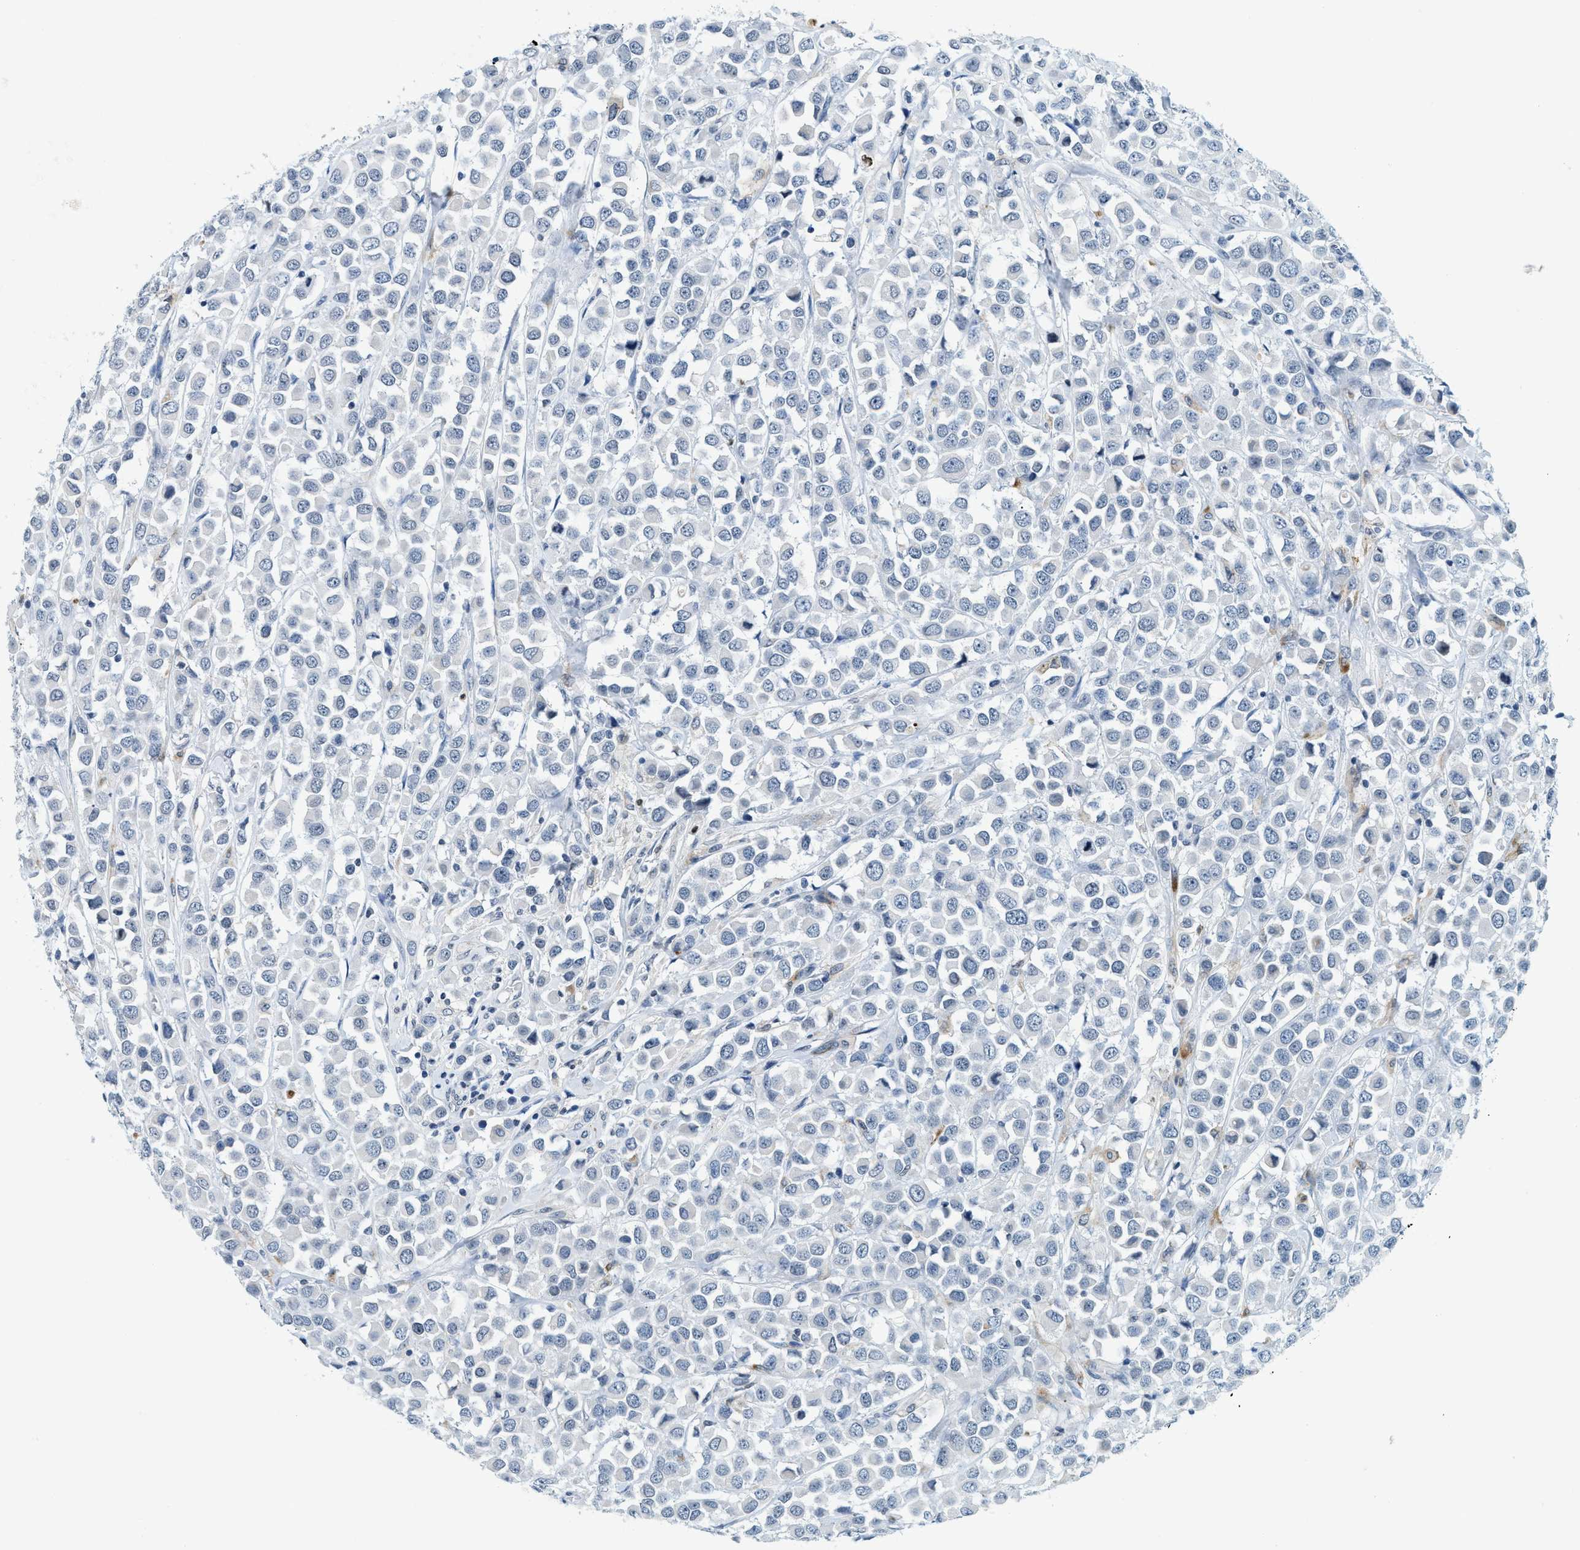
{"staining": {"intensity": "negative", "quantity": "none", "location": "none"}, "tissue": "breast cancer", "cell_type": "Tumor cells", "image_type": "cancer", "snomed": [{"axis": "morphology", "description": "Duct carcinoma"}, {"axis": "topography", "description": "Breast"}], "caption": "DAB (3,3'-diaminobenzidine) immunohistochemical staining of breast cancer (intraductal carcinoma) demonstrates no significant positivity in tumor cells.", "gene": "UVRAG", "patient": {"sex": "female", "age": 61}}